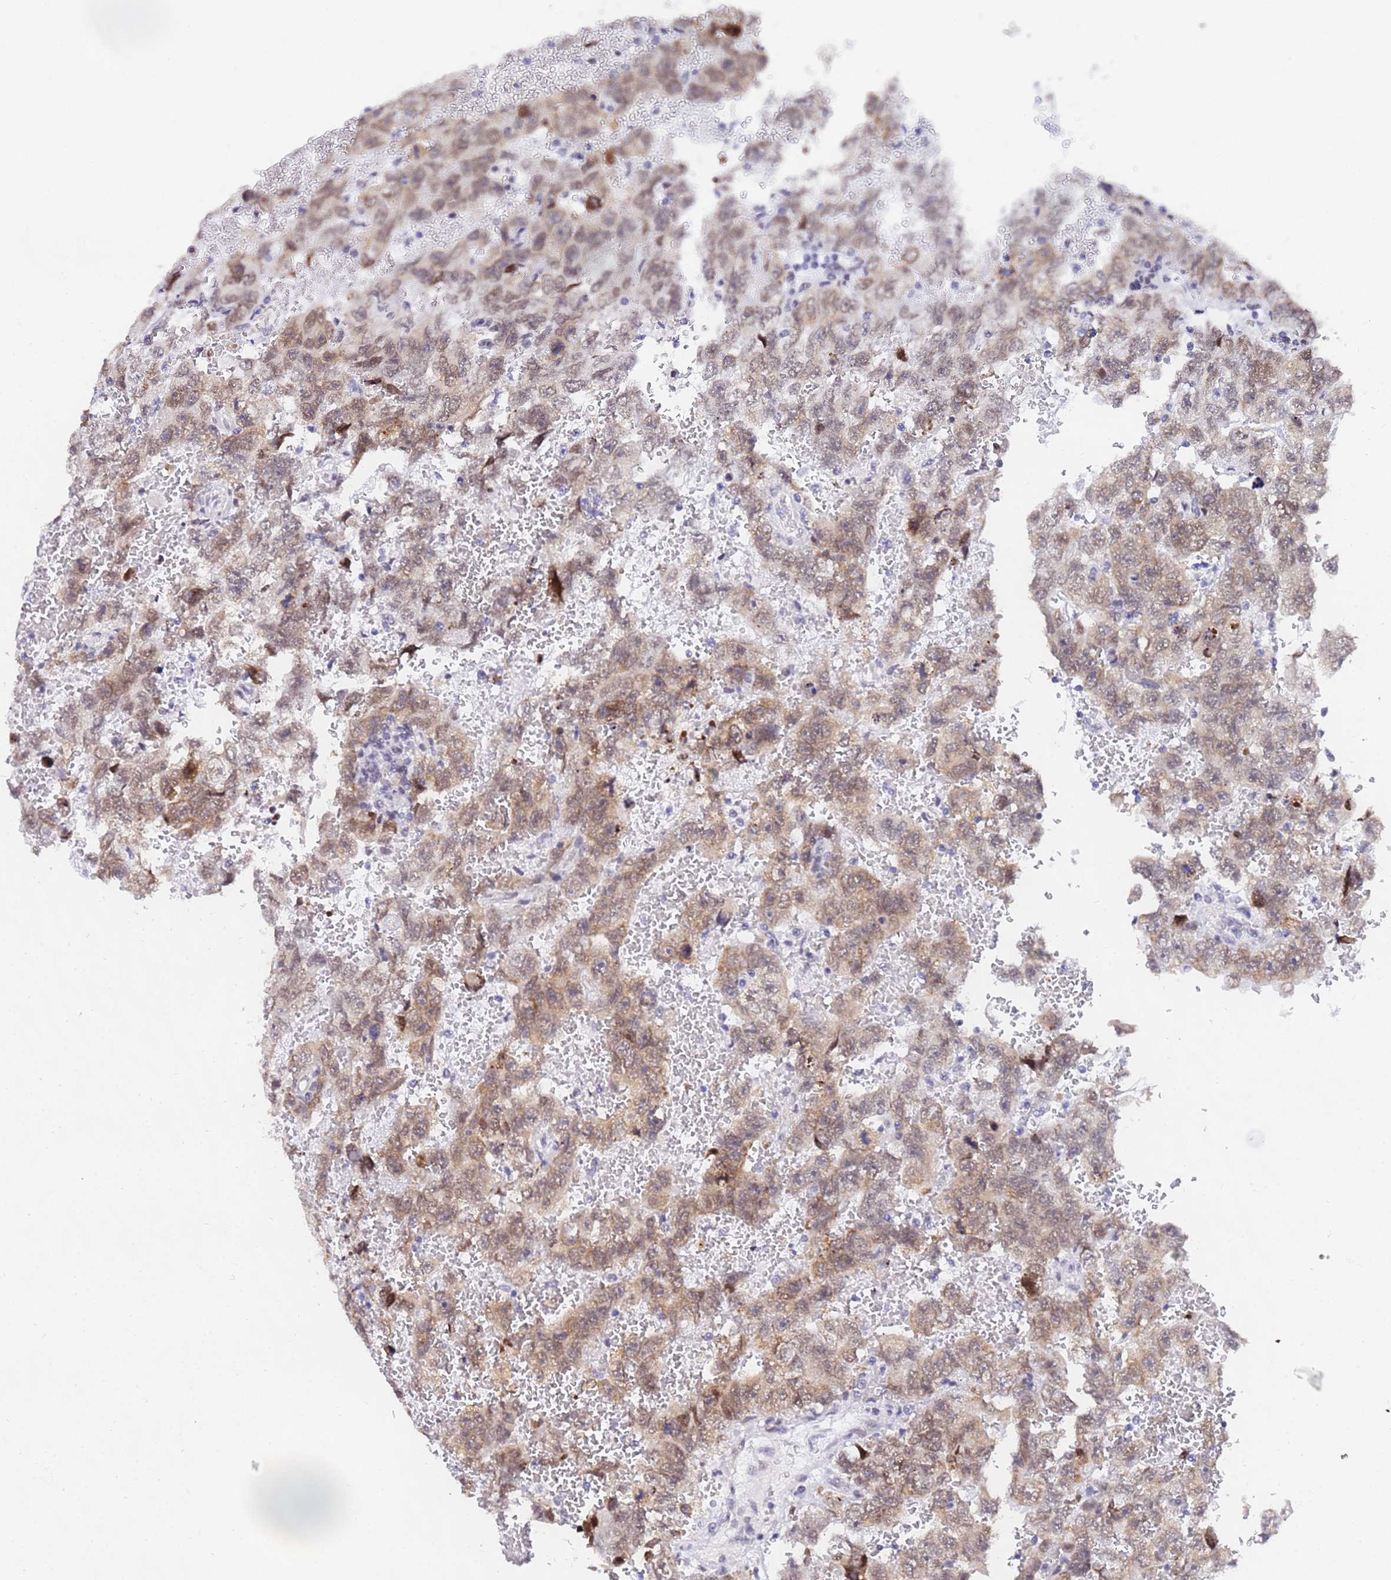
{"staining": {"intensity": "weak", "quantity": "25%-75%", "location": "cytoplasmic/membranous,nuclear"}, "tissue": "testis cancer", "cell_type": "Tumor cells", "image_type": "cancer", "snomed": [{"axis": "morphology", "description": "Carcinoma, Embryonal, NOS"}, {"axis": "topography", "description": "Testis"}], "caption": "Human testis cancer stained for a protein (brown) shows weak cytoplasmic/membranous and nuclear positive staining in approximately 25%-75% of tumor cells.", "gene": "CKMT1A", "patient": {"sex": "male", "age": 45}}